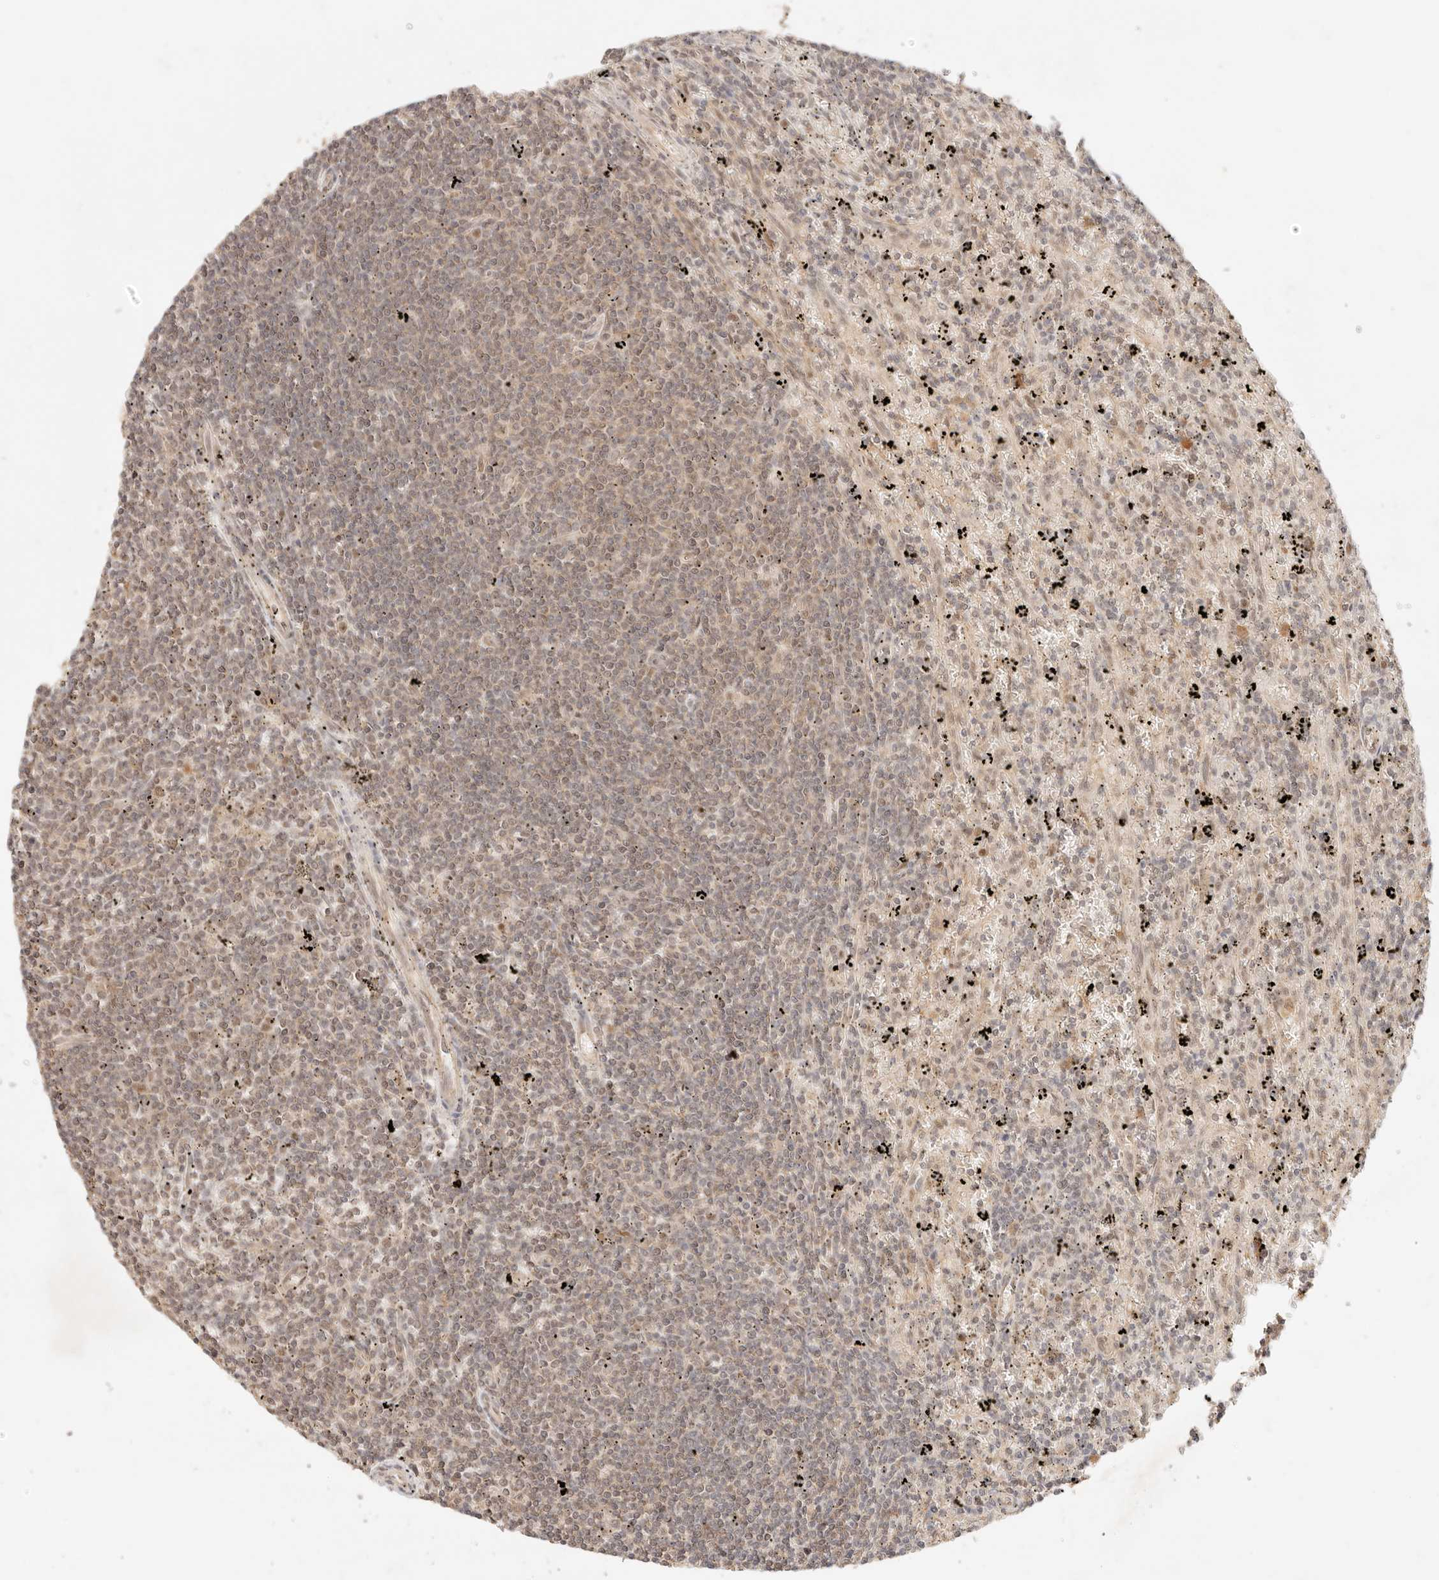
{"staining": {"intensity": "moderate", "quantity": "25%-75%", "location": "cytoplasmic/membranous"}, "tissue": "lymphoma", "cell_type": "Tumor cells", "image_type": "cancer", "snomed": [{"axis": "morphology", "description": "Malignant lymphoma, non-Hodgkin's type, Low grade"}, {"axis": "topography", "description": "Spleen"}], "caption": "This histopathology image exhibits IHC staining of human malignant lymphoma, non-Hodgkin's type (low-grade), with medium moderate cytoplasmic/membranous positivity in approximately 25%-75% of tumor cells.", "gene": "TRIM11", "patient": {"sex": "male", "age": 76}}